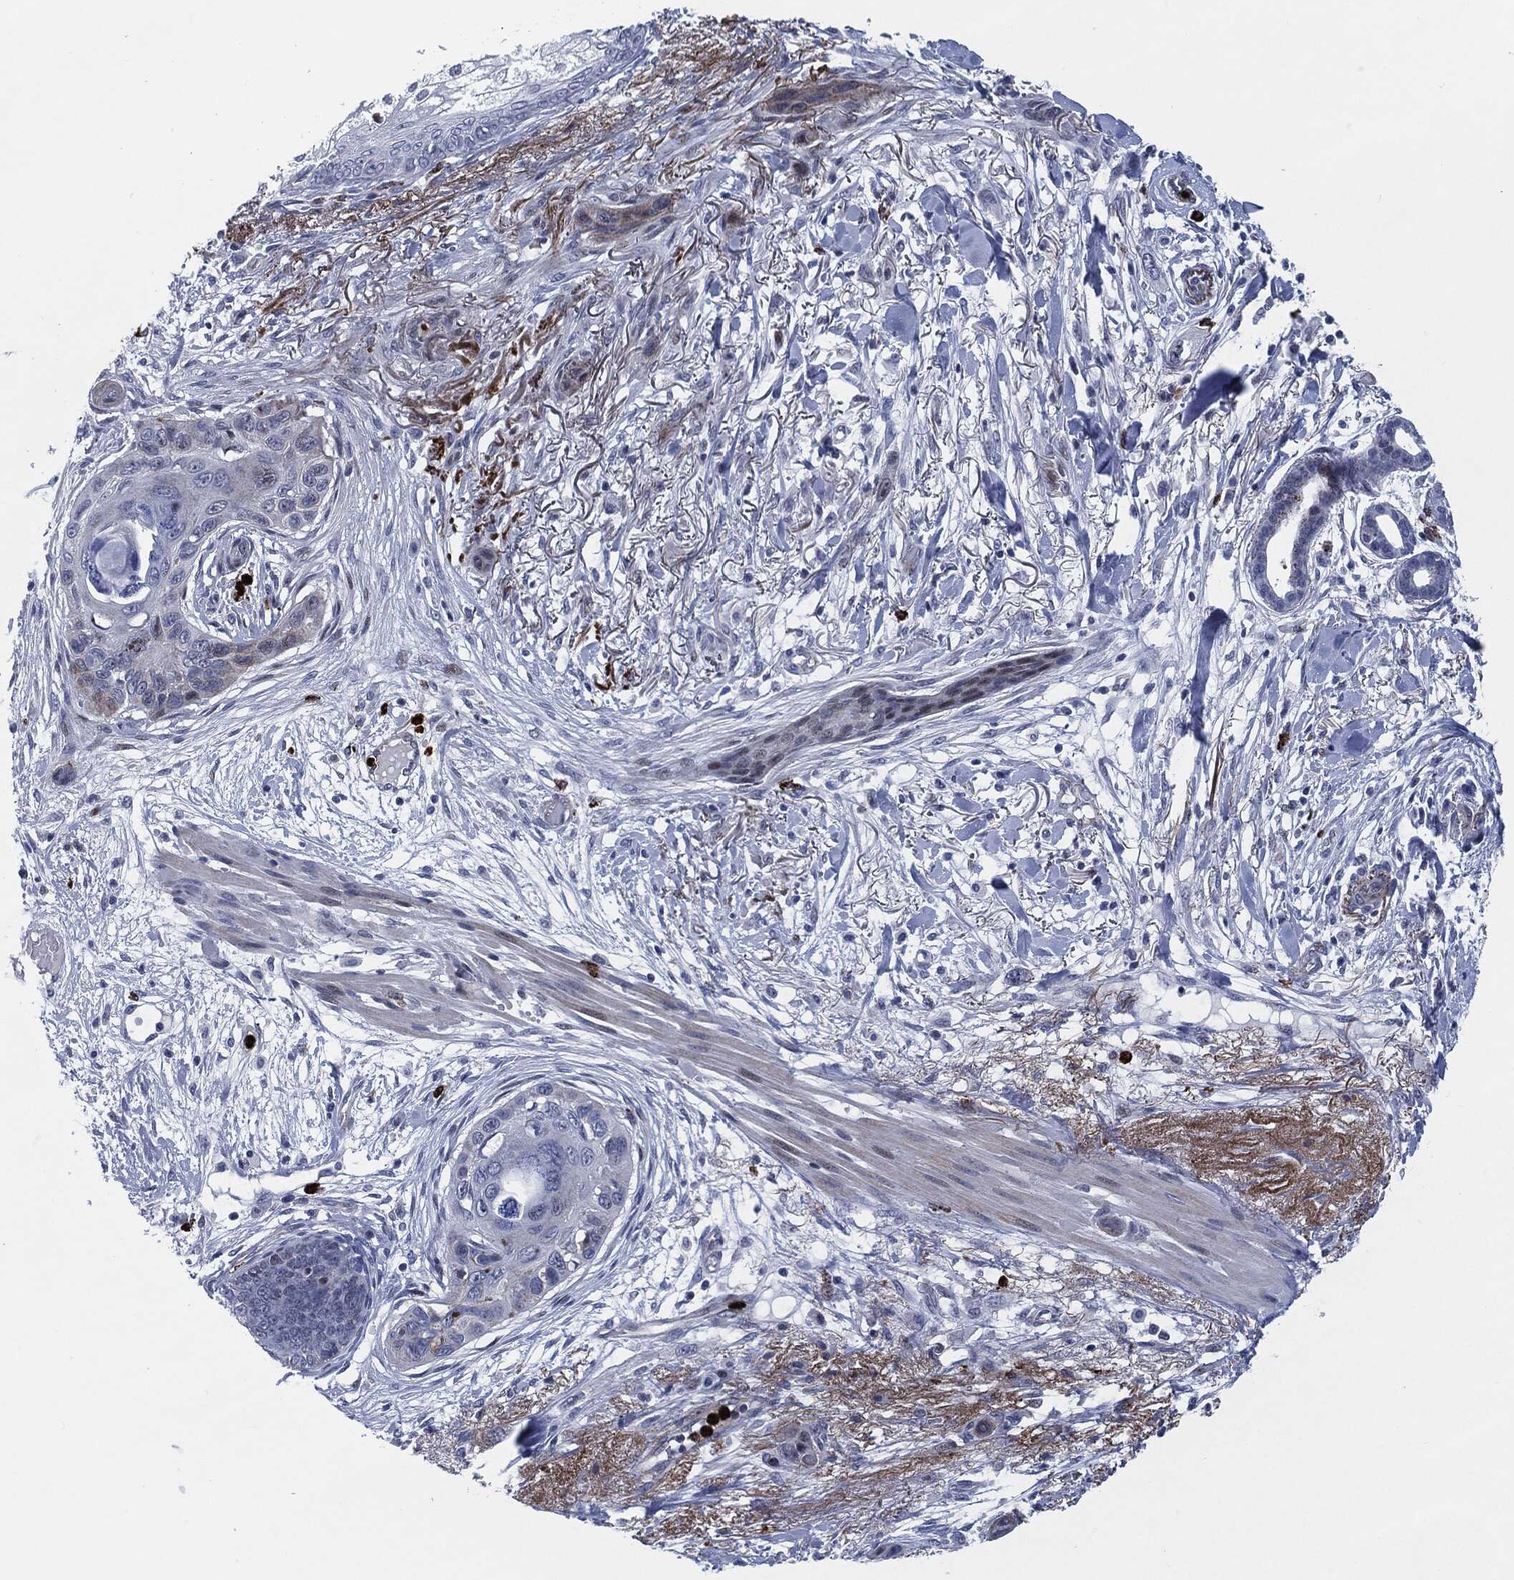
{"staining": {"intensity": "negative", "quantity": "none", "location": "none"}, "tissue": "skin cancer", "cell_type": "Tumor cells", "image_type": "cancer", "snomed": [{"axis": "morphology", "description": "Squamous cell carcinoma, NOS"}, {"axis": "topography", "description": "Skin"}], "caption": "IHC photomicrograph of human squamous cell carcinoma (skin) stained for a protein (brown), which reveals no staining in tumor cells.", "gene": "MPO", "patient": {"sex": "male", "age": 79}}